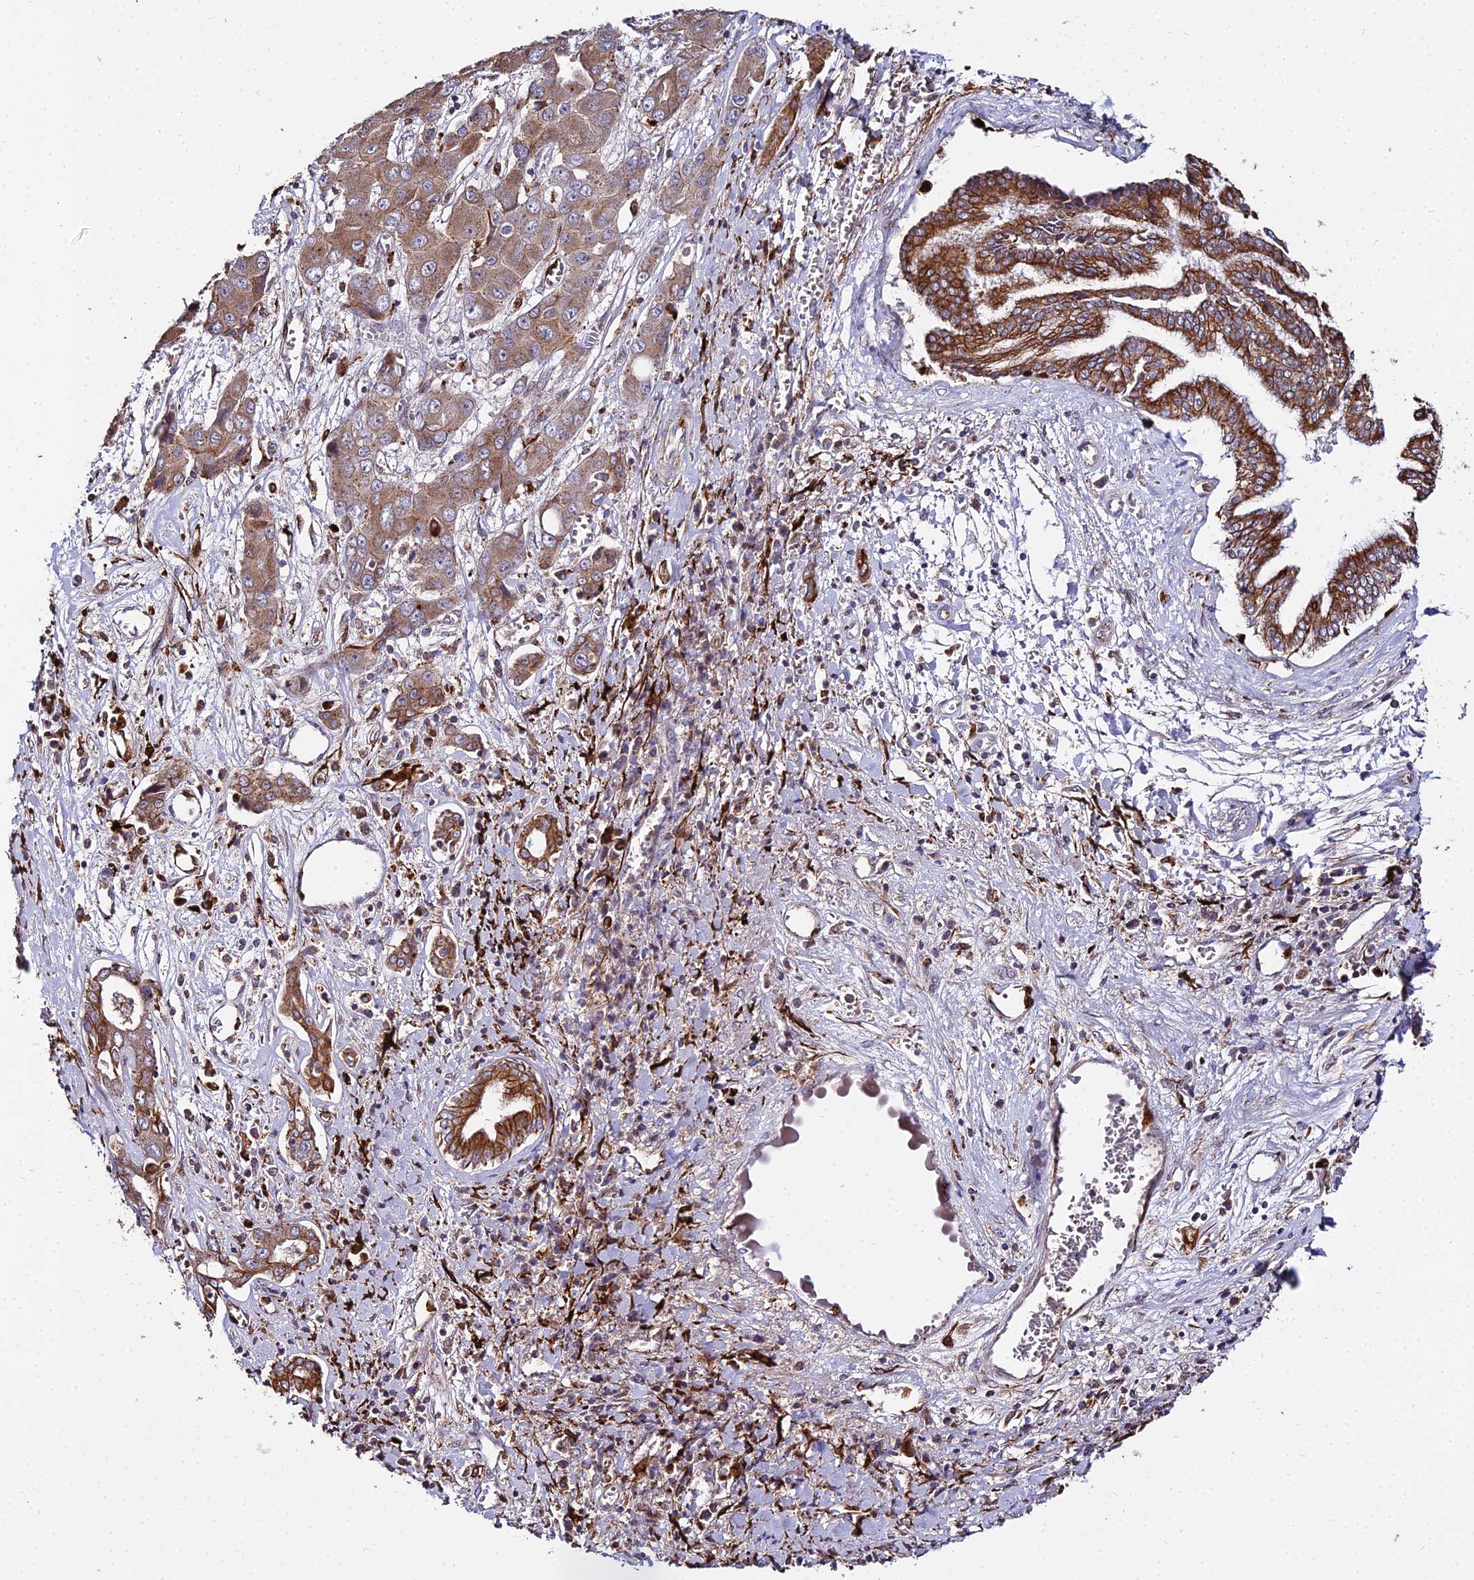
{"staining": {"intensity": "moderate", "quantity": ">75%", "location": "cytoplasmic/membranous"}, "tissue": "liver cancer", "cell_type": "Tumor cells", "image_type": "cancer", "snomed": [{"axis": "morphology", "description": "Cholangiocarcinoma"}, {"axis": "topography", "description": "Liver"}], "caption": "Liver cancer (cholangiocarcinoma) tissue reveals moderate cytoplasmic/membranous positivity in about >75% of tumor cells, visualized by immunohistochemistry.", "gene": "PEX19", "patient": {"sex": "male", "age": 67}}